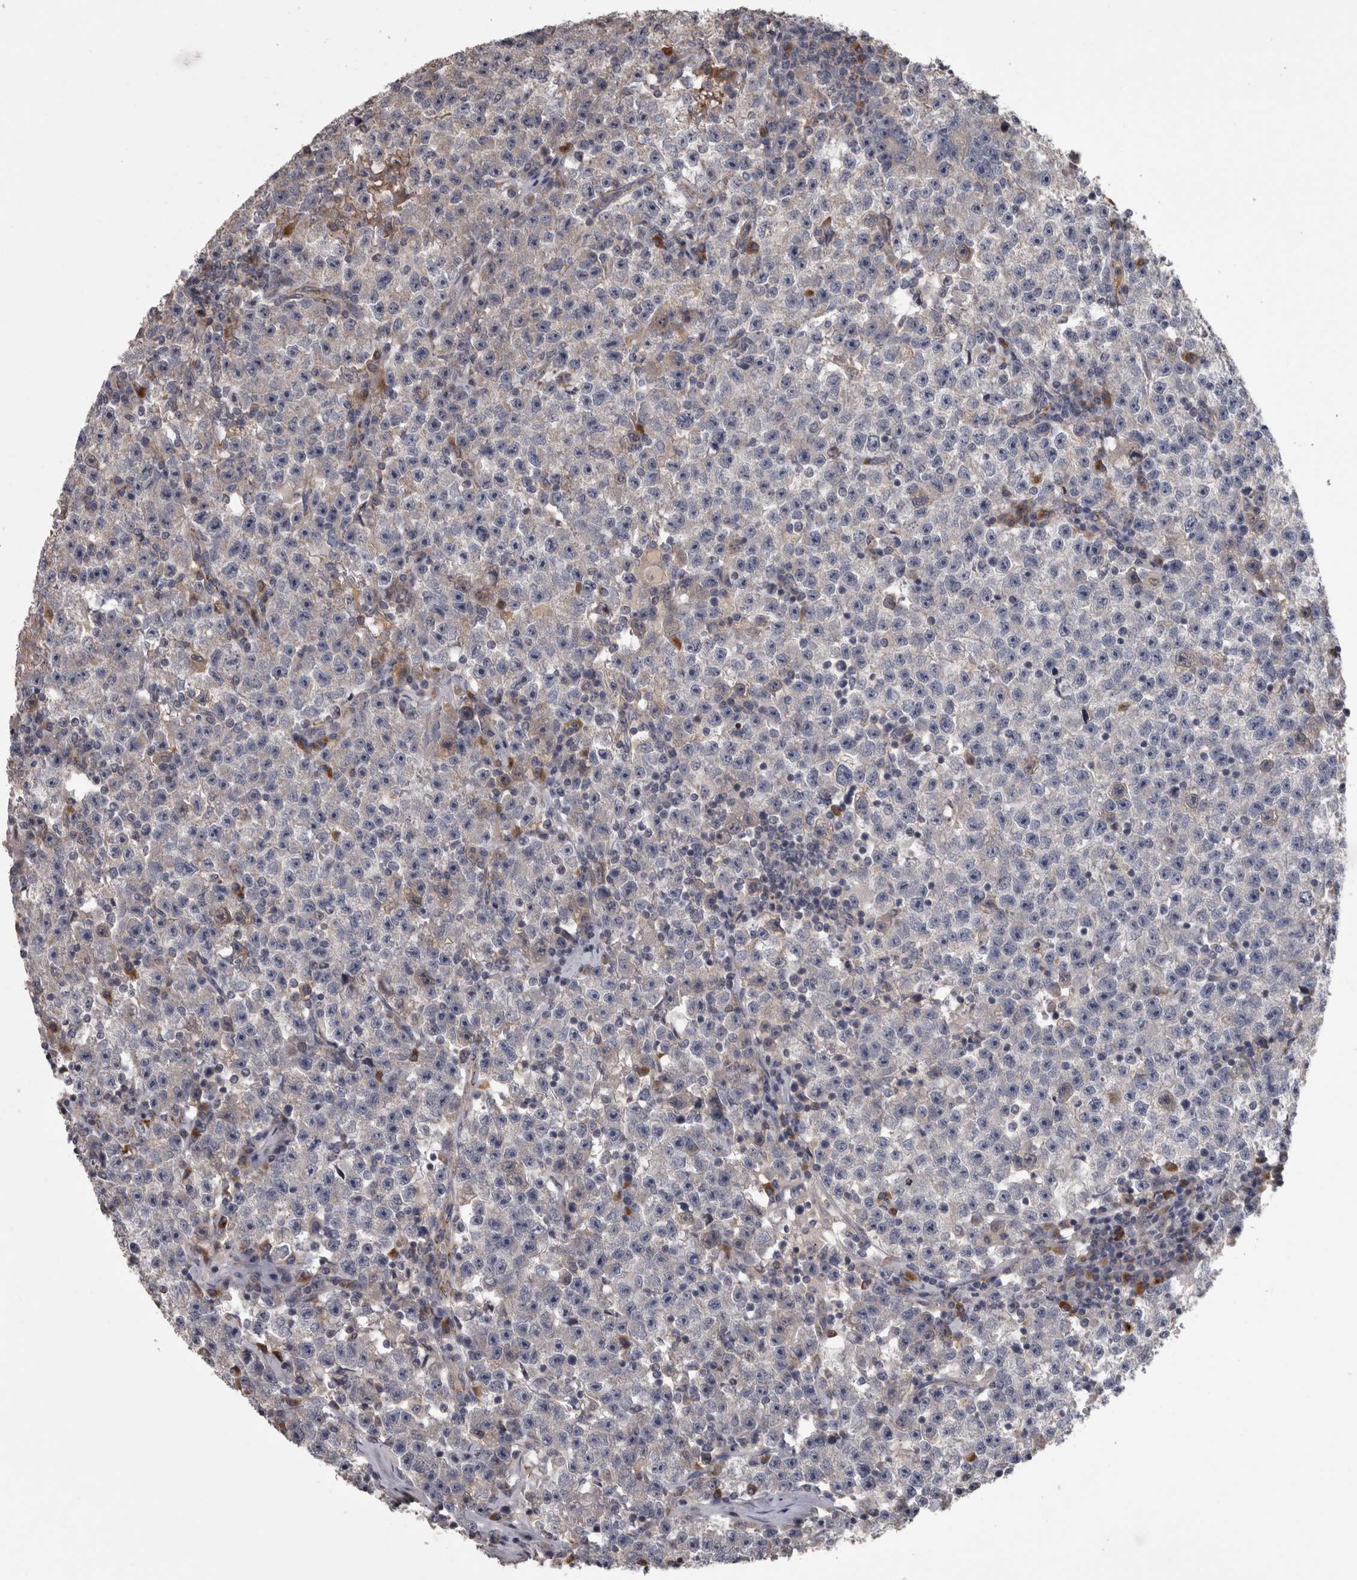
{"staining": {"intensity": "negative", "quantity": "none", "location": "none"}, "tissue": "testis cancer", "cell_type": "Tumor cells", "image_type": "cancer", "snomed": [{"axis": "morphology", "description": "Seminoma, NOS"}, {"axis": "topography", "description": "Testis"}], "caption": "Tumor cells show no significant positivity in testis cancer (seminoma).", "gene": "DBT", "patient": {"sex": "male", "age": 22}}